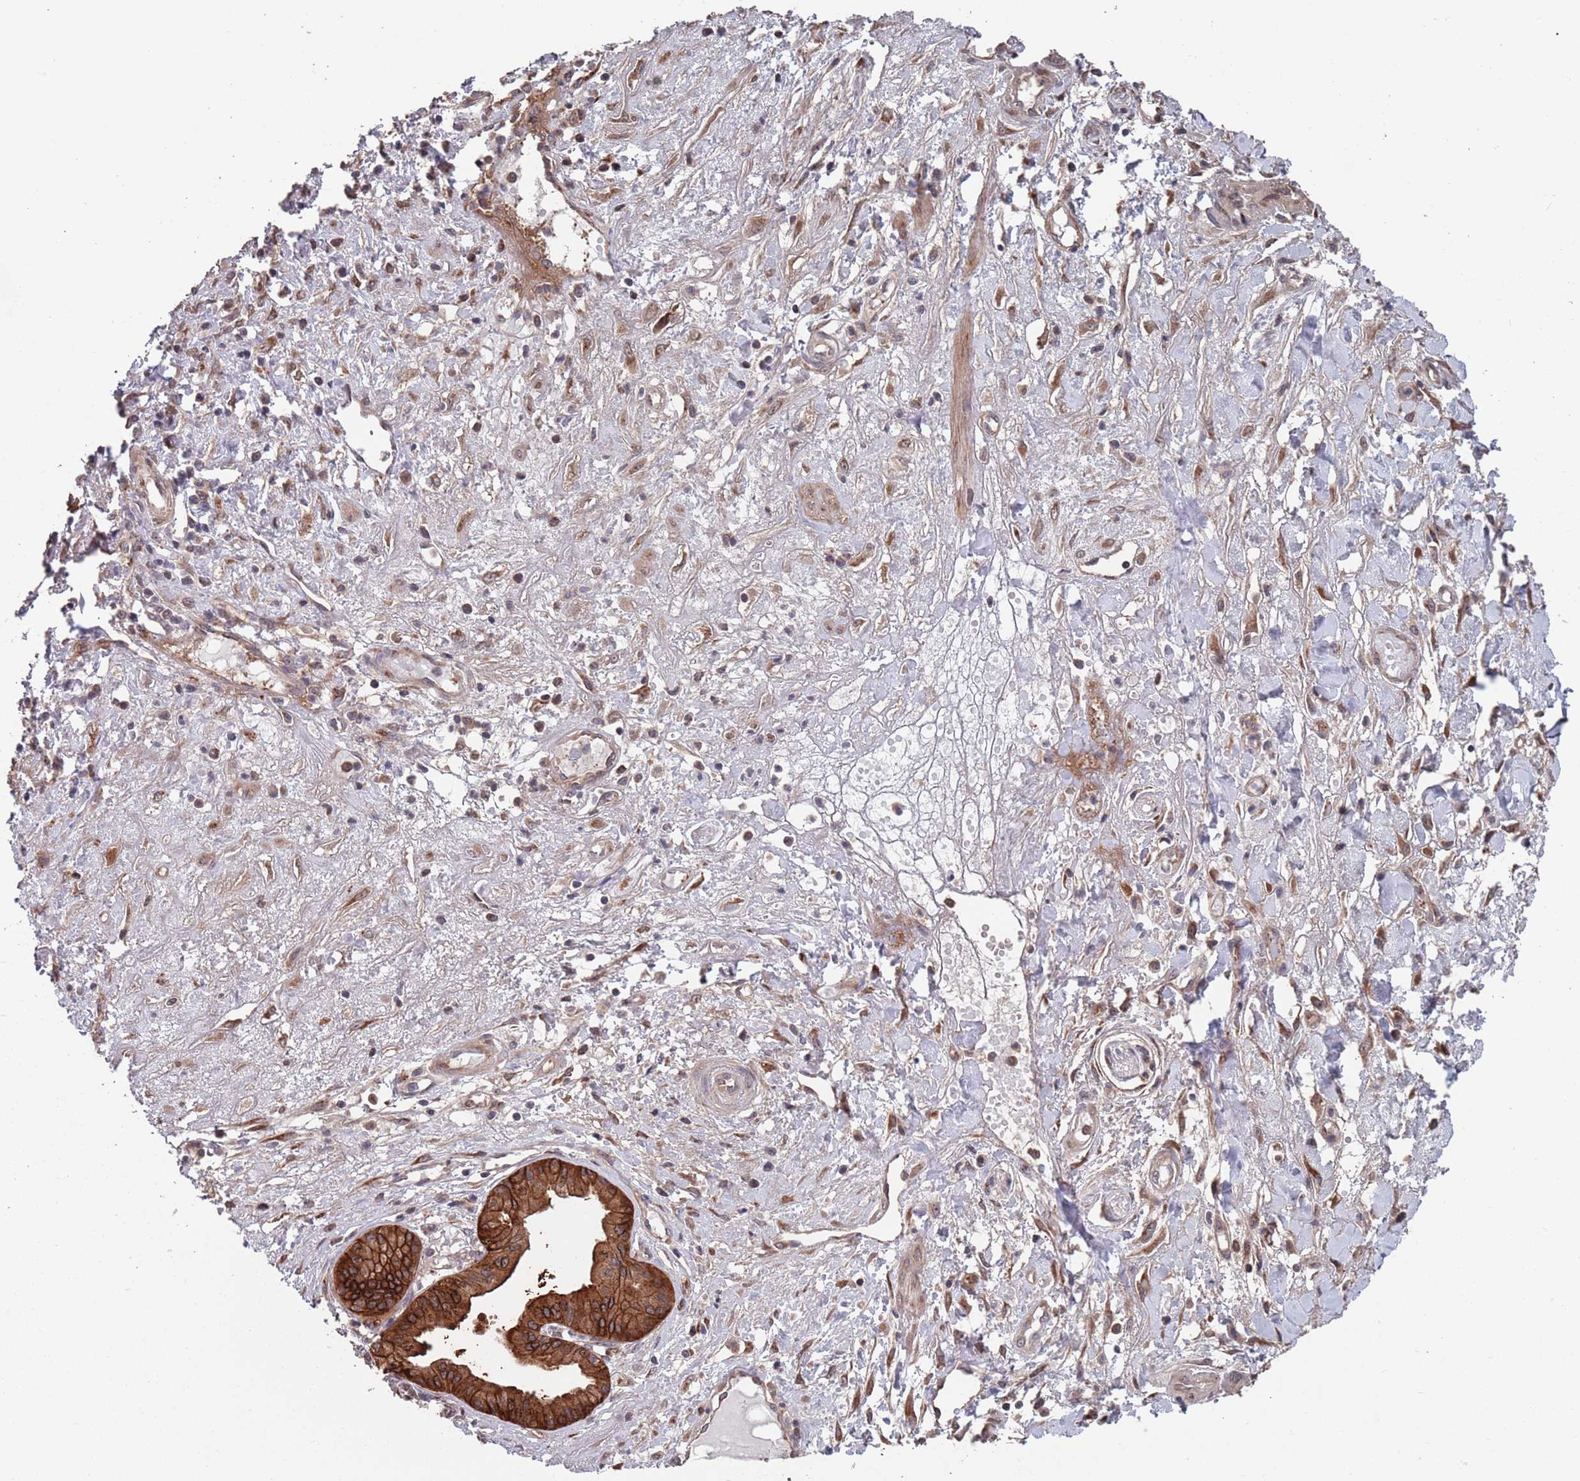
{"staining": {"intensity": "strong", "quantity": ">75%", "location": "cytoplasmic/membranous,nuclear"}, "tissue": "pancreatic cancer", "cell_type": "Tumor cells", "image_type": "cancer", "snomed": [{"axis": "morphology", "description": "Adenocarcinoma, NOS"}, {"axis": "topography", "description": "Pancreas"}], "caption": "Pancreatic cancer stained with a protein marker displays strong staining in tumor cells.", "gene": "UNC45A", "patient": {"sex": "female", "age": 50}}